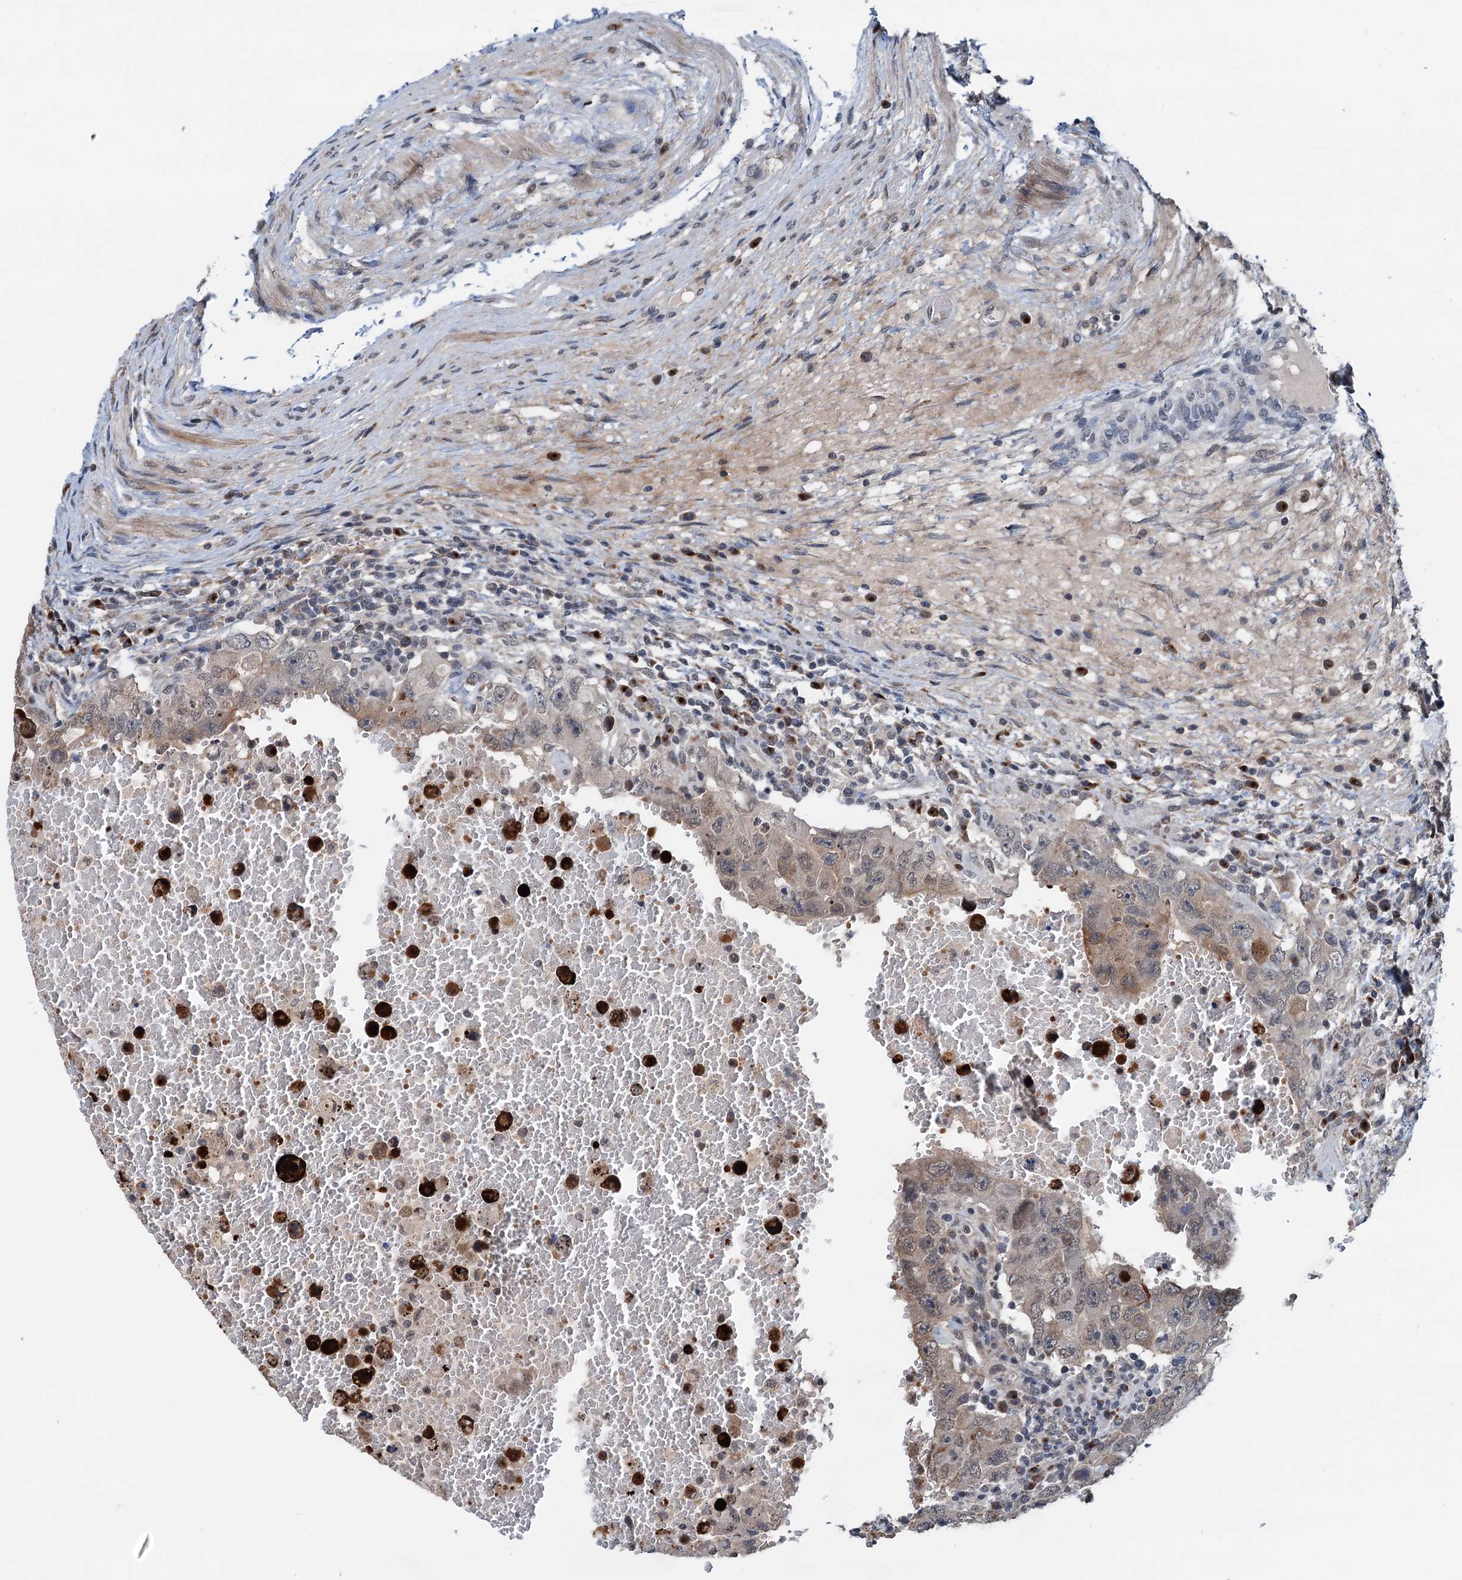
{"staining": {"intensity": "weak", "quantity": ">75%", "location": "cytoplasmic/membranous"}, "tissue": "testis cancer", "cell_type": "Tumor cells", "image_type": "cancer", "snomed": [{"axis": "morphology", "description": "Carcinoma, Embryonal, NOS"}, {"axis": "topography", "description": "Testis"}], "caption": "Testis cancer (embryonal carcinoma) stained for a protein shows weak cytoplasmic/membranous positivity in tumor cells.", "gene": "SHLD1", "patient": {"sex": "male", "age": 26}}